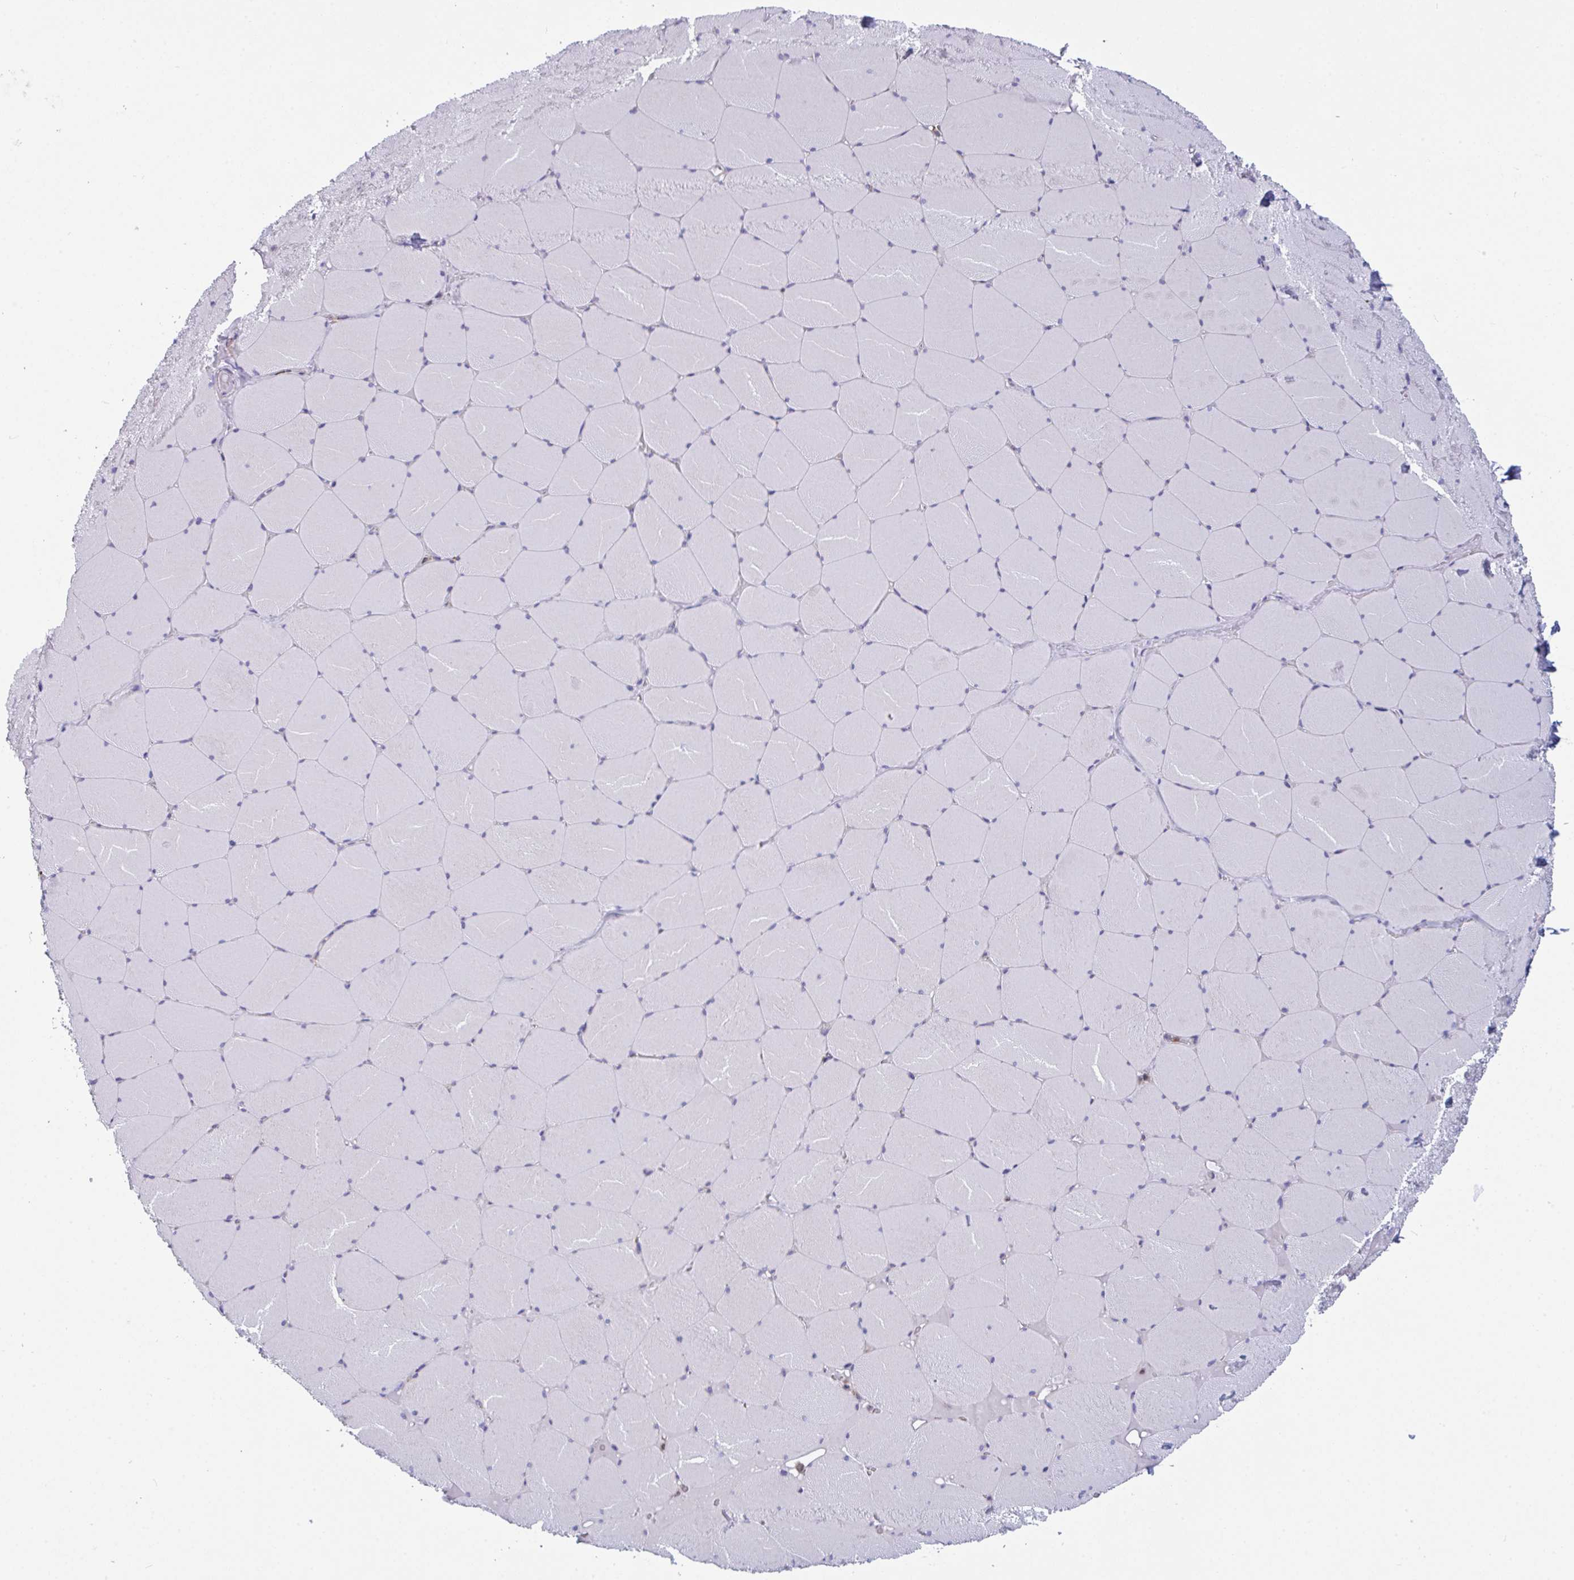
{"staining": {"intensity": "negative", "quantity": "none", "location": "none"}, "tissue": "skeletal muscle", "cell_type": "Myocytes", "image_type": "normal", "snomed": [{"axis": "morphology", "description": "Normal tissue, NOS"}, {"axis": "topography", "description": "Skeletal muscle"}, {"axis": "topography", "description": "Head-Neck"}], "caption": "Human skeletal muscle stained for a protein using IHC reveals no staining in myocytes.", "gene": "MYMK", "patient": {"sex": "male", "age": 66}}